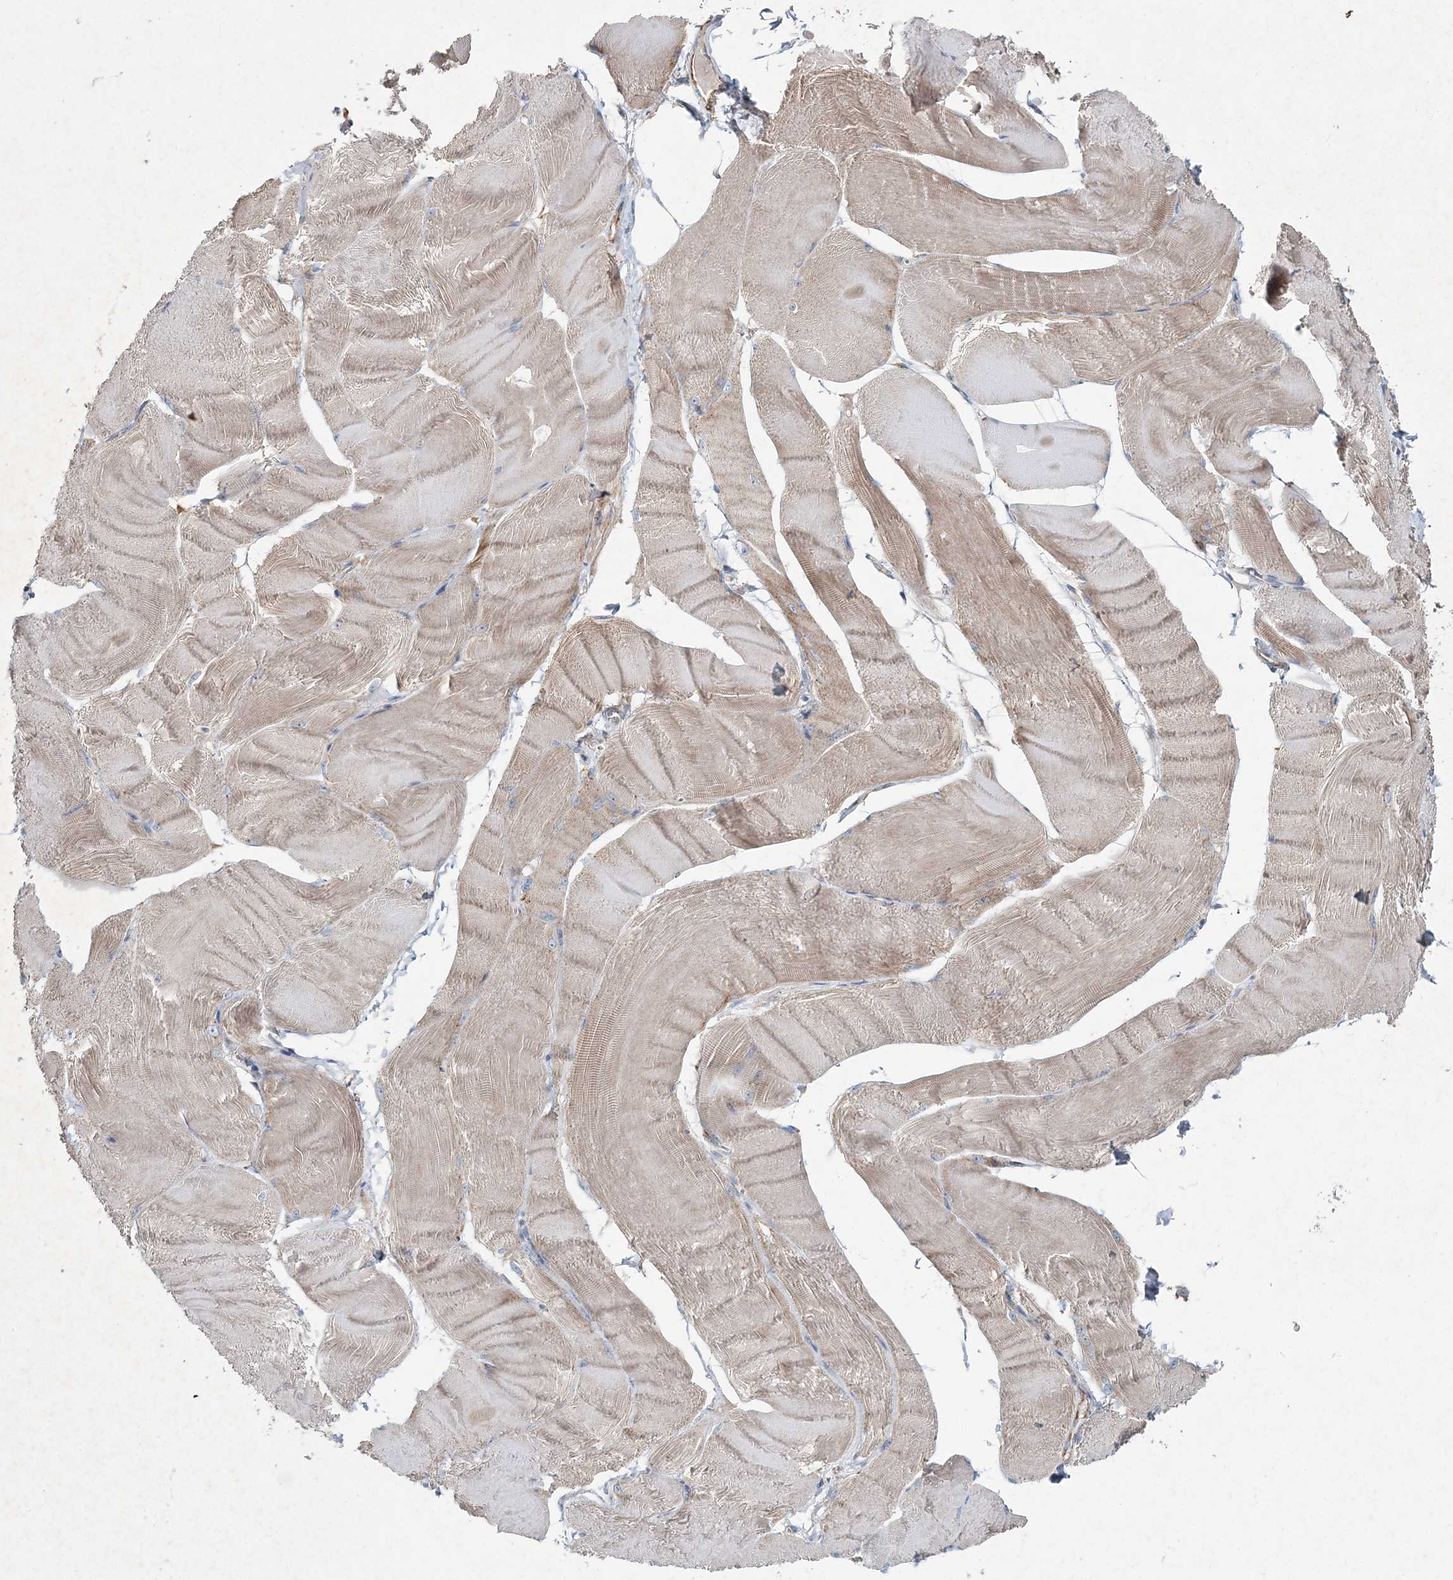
{"staining": {"intensity": "weak", "quantity": "25%-75%", "location": "cytoplasmic/membranous"}, "tissue": "skeletal muscle", "cell_type": "Myocytes", "image_type": "normal", "snomed": [{"axis": "morphology", "description": "Normal tissue, NOS"}, {"axis": "morphology", "description": "Basal cell carcinoma"}, {"axis": "topography", "description": "Skeletal muscle"}], "caption": "Myocytes show weak cytoplasmic/membranous expression in about 25%-75% of cells in benign skeletal muscle. Immunohistochemistry (ihc) stains the protein in brown and the nuclei are stained blue.", "gene": "ARHGAP6", "patient": {"sex": "female", "age": 64}}